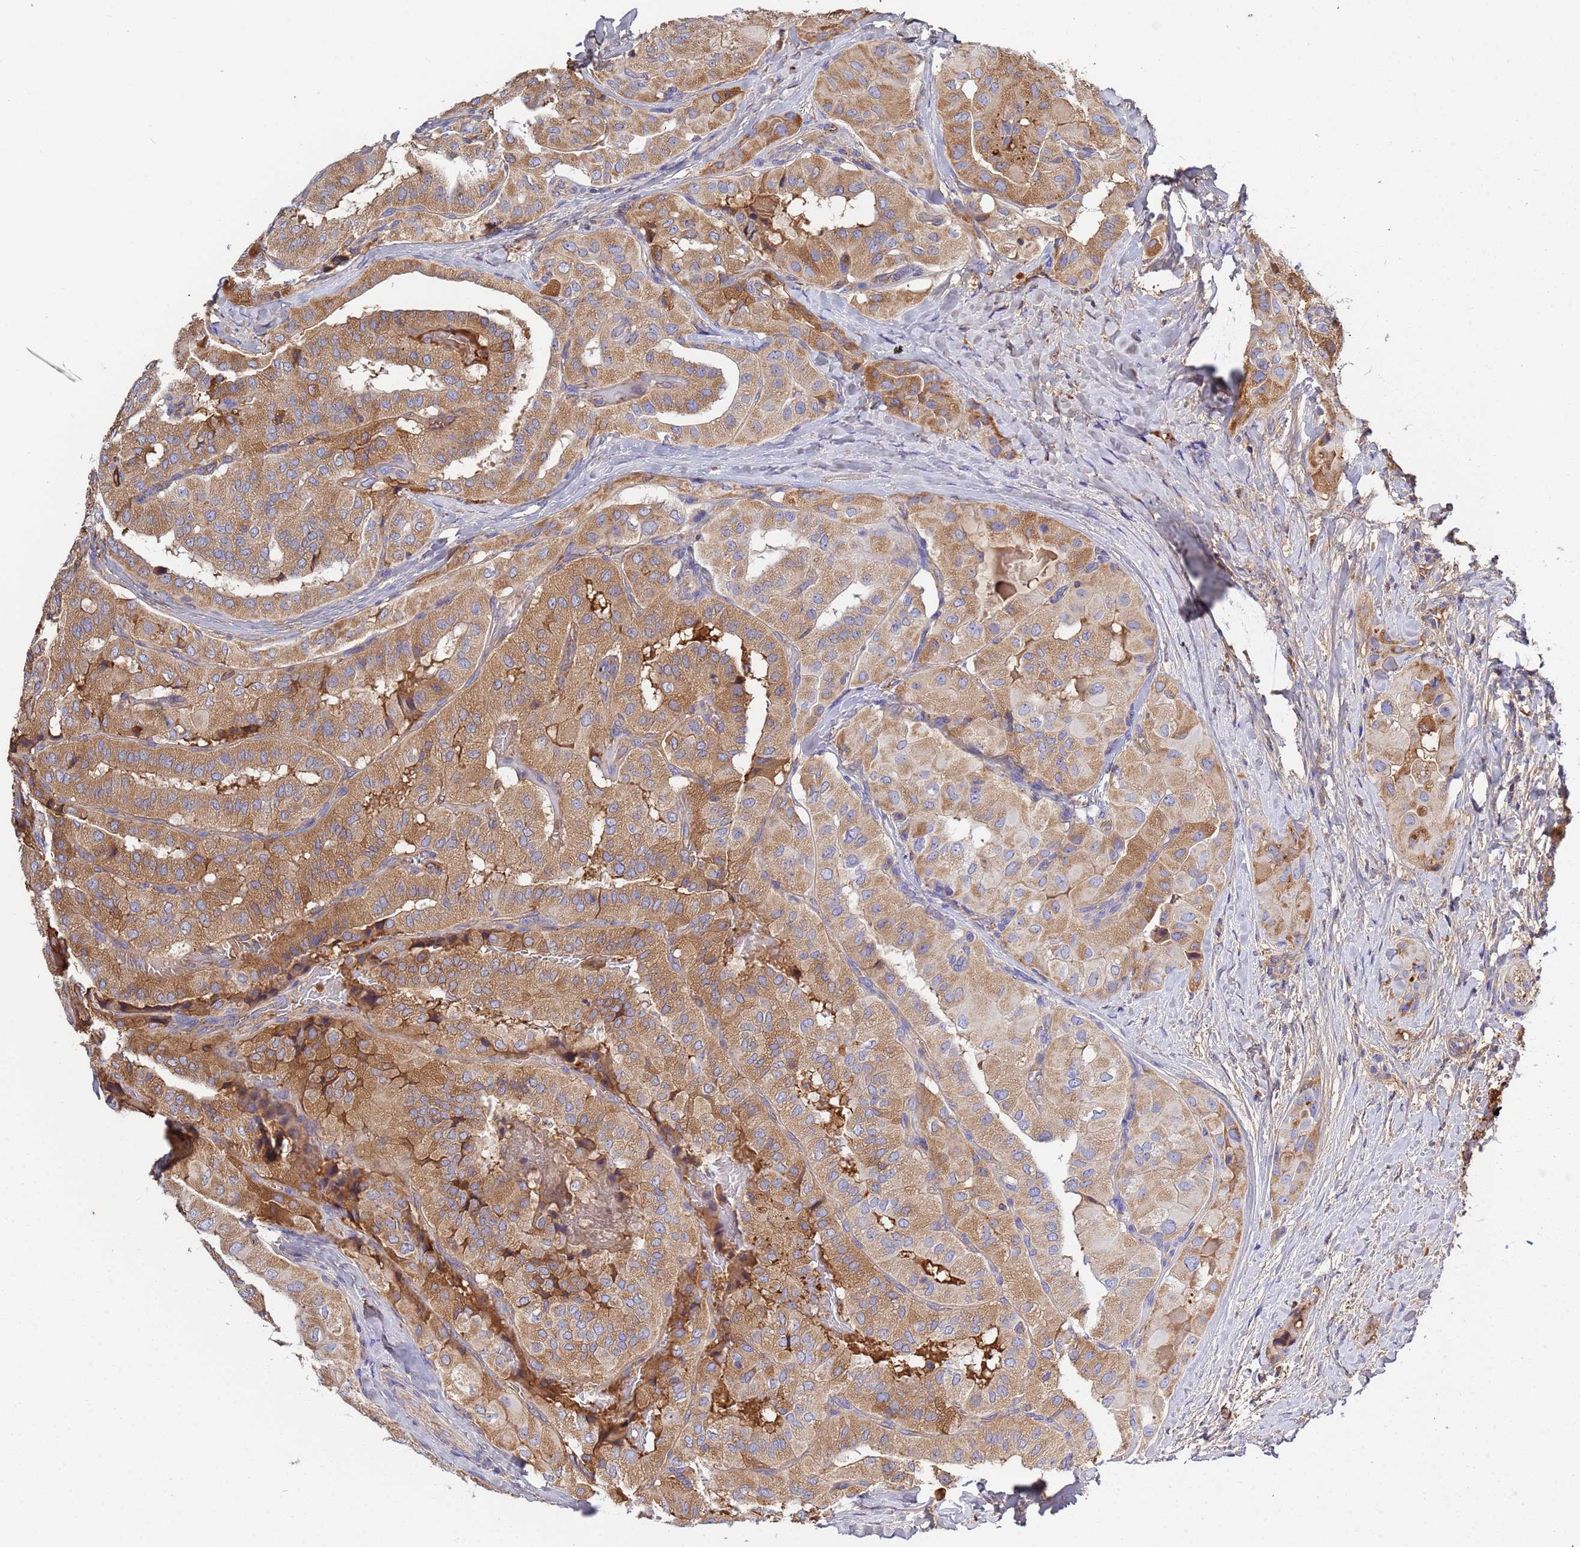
{"staining": {"intensity": "moderate", "quantity": ">75%", "location": "cytoplasmic/membranous"}, "tissue": "thyroid cancer", "cell_type": "Tumor cells", "image_type": "cancer", "snomed": [{"axis": "morphology", "description": "Normal tissue, NOS"}, {"axis": "morphology", "description": "Papillary adenocarcinoma, NOS"}, {"axis": "topography", "description": "Thyroid gland"}], "caption": "A high-resolution micrograph shows immunohistochemistry staining of thyroid cancer (papillary adenocarcinoma), which demonstrates moderate cytoplasmic/membranous expression in about >75% of tumor cells.", "gene": "GLUD1", "patient": {"sex": "female", "age": 59}}